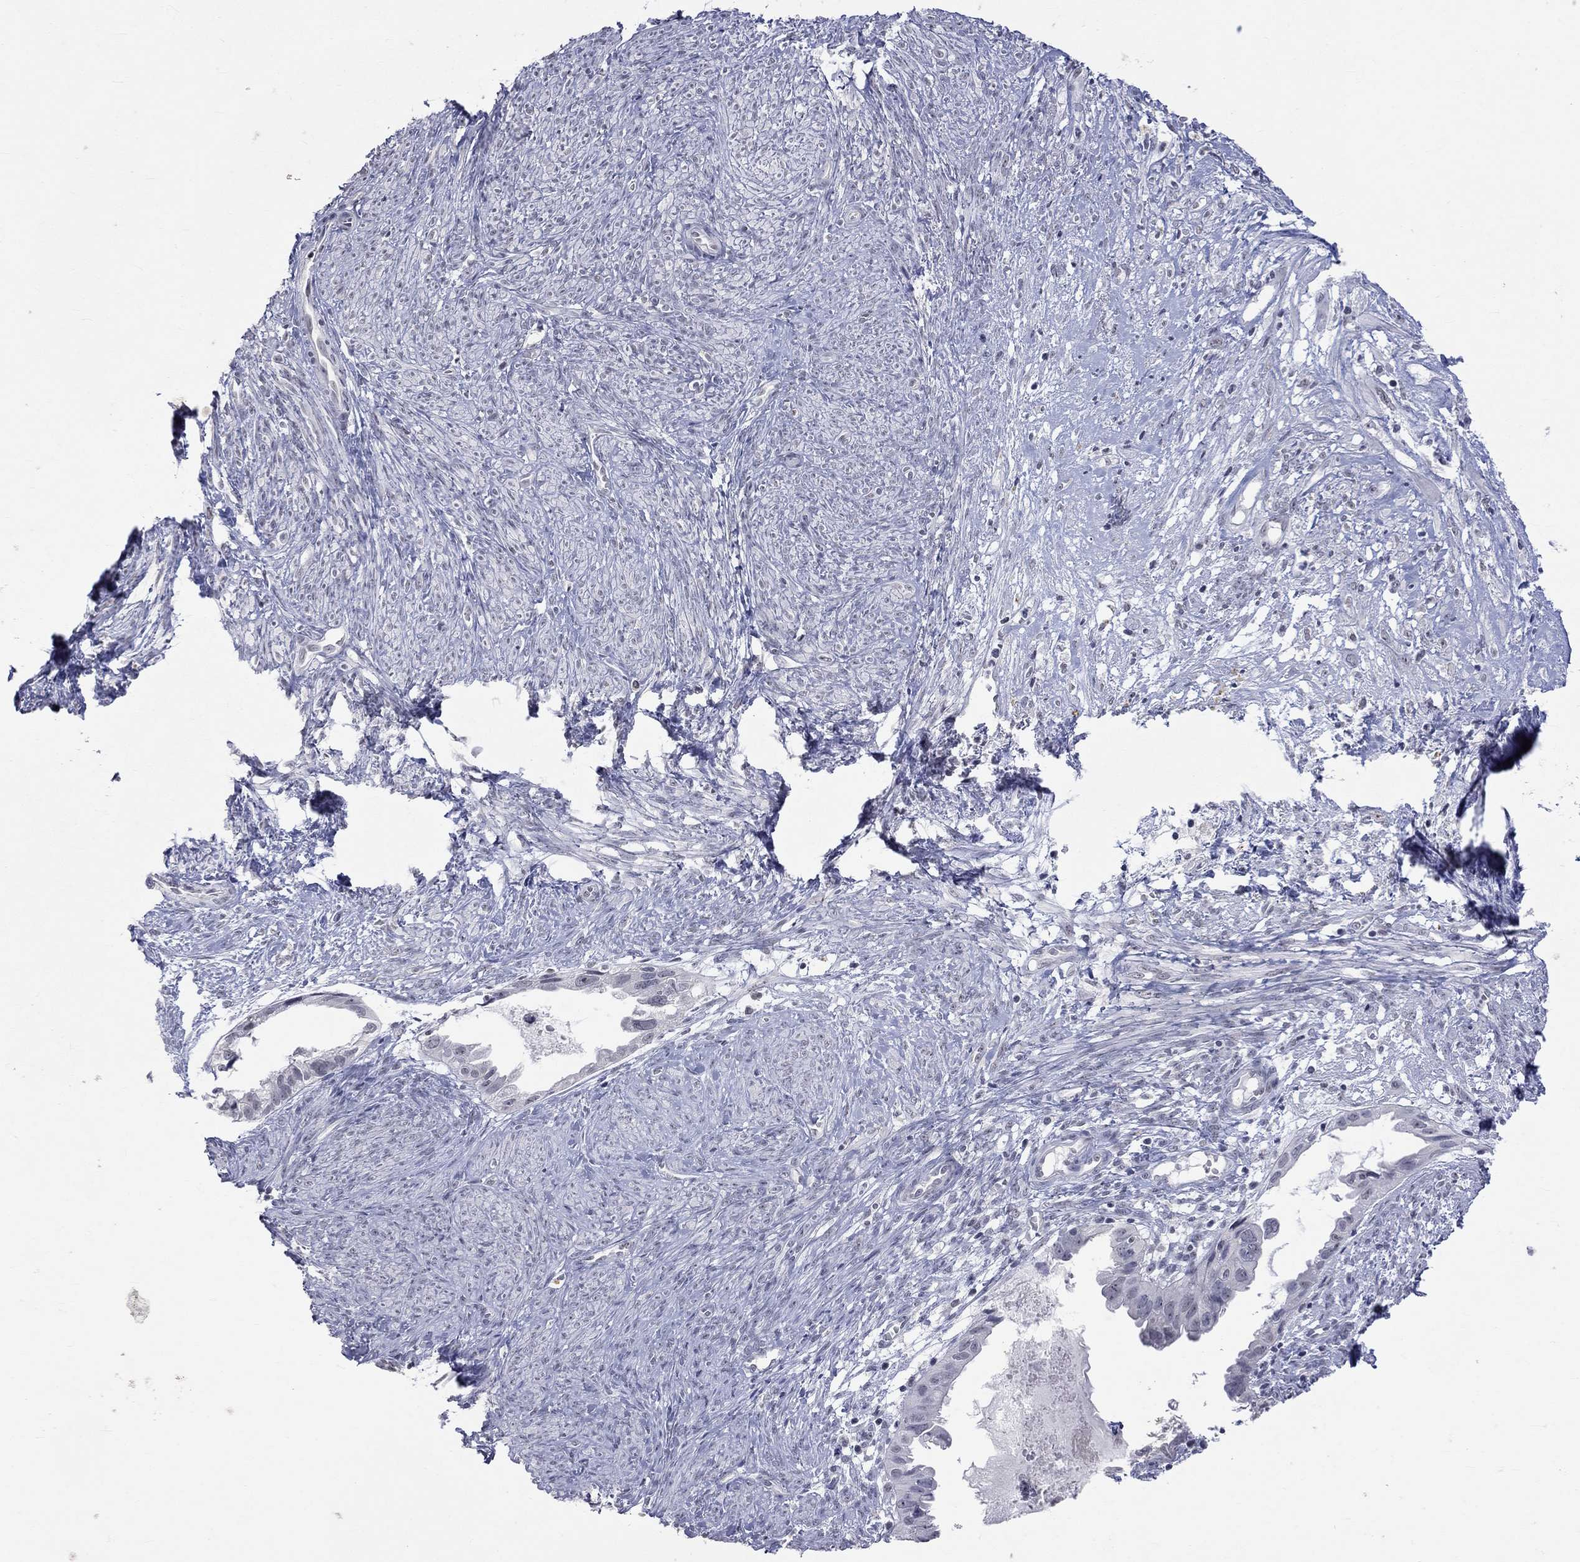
{"staining": {"intensity": "negative", "quantity": "none", "location": "none"}, "tissue": "endometrial cancer", "cell_type": "Tumor cells", "image_type": "cancer", "snomed": [{"axis": "morphology", "description": "Adenocarcinoma, NOS"}, {"axis": "topography", "description": "Endometrium"}], "caption": "A photomicrograph of human endometrial cancer (adenocarcinoma) is negative for staining in tumor cells.", "gene": "TMEM143", "patient": {"sex": "female", "age": 86}}